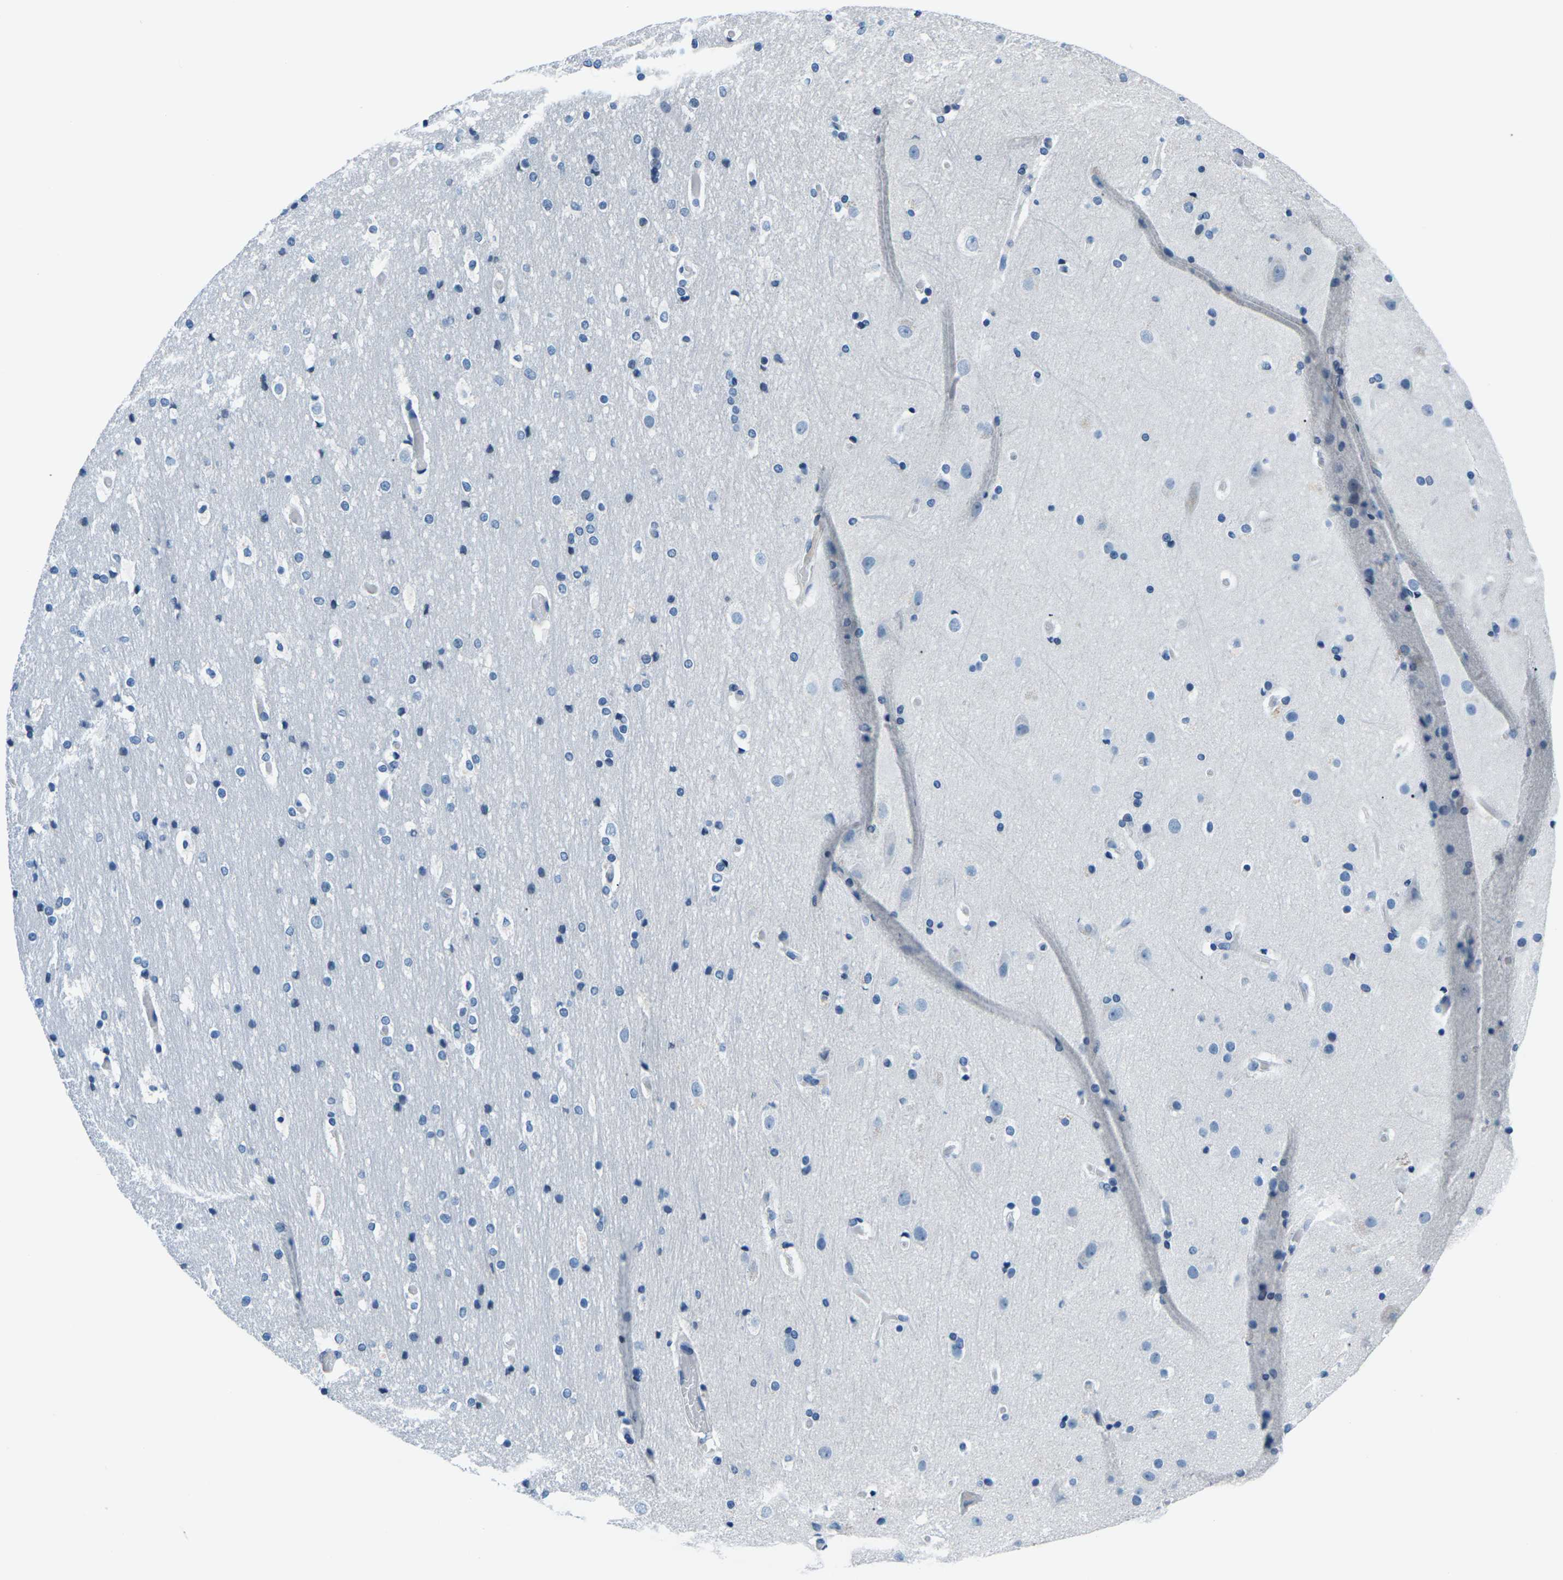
{"staining": {"intensity": "negative", "quantity": "none", "location": "none"}, "tissue": "cerebral cortex", "cell_type": "Endothelial cells", "image_type": "normal", "snomed": [{"axis": "morphology", "description": "Normal tissue, NOS"}, {"axis": "topography", "description": "Cerebral cortex"}], "caption": "DAB immunohistochemical staining of normal human cerebral cortex displays no significant positivity in endothelial cells. (Stains: DAB (3,3'-diaminobenzidine) immunohistochemistry with hematoxylin counter stain, Microscopy: brightfield microscopy at high magnification).", "gene": "UMOD", "patient": {"sex": "male", "age": 57}}